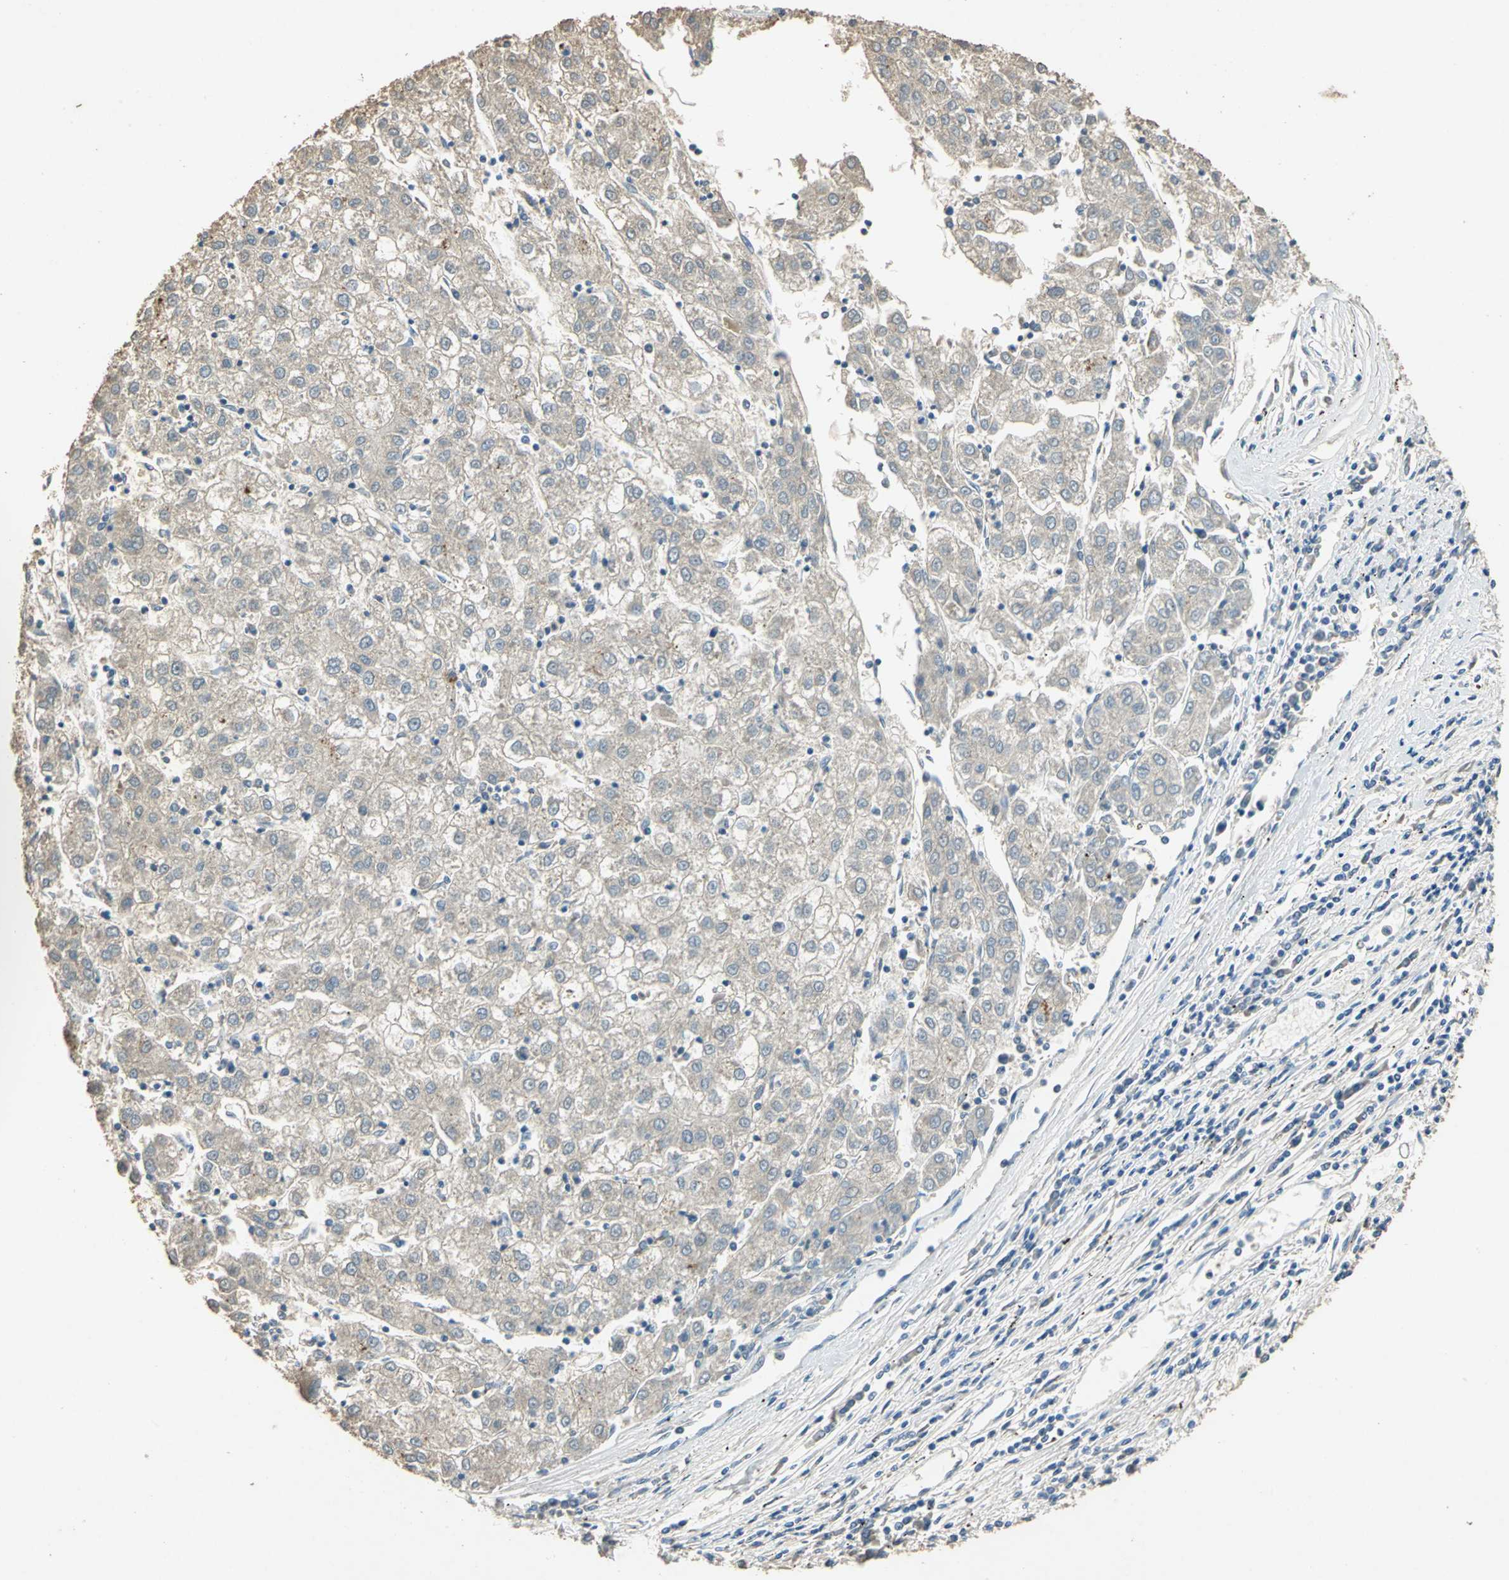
{"staining": {"intensity": "weak", "quantity": ">75%", "location": "cytoplasmic/membranous"}, "tissue": "liver cancer", "cell_type": "Tumor cells", "image_type": "cancer", "snomed": [{"axis": "morphology", "description": "Carcinoma, Hepatocellular, NOS"}, {"axis": "topography", "description": "Liver"}], "caption": "A low amount of weak cytoplasmic/membranous expression is appreciated in approximately >75% of tumor cells in liver cancer tissue.", "gene": "ADAMTS5", "patient": {"sex": "male", "age": 72}}